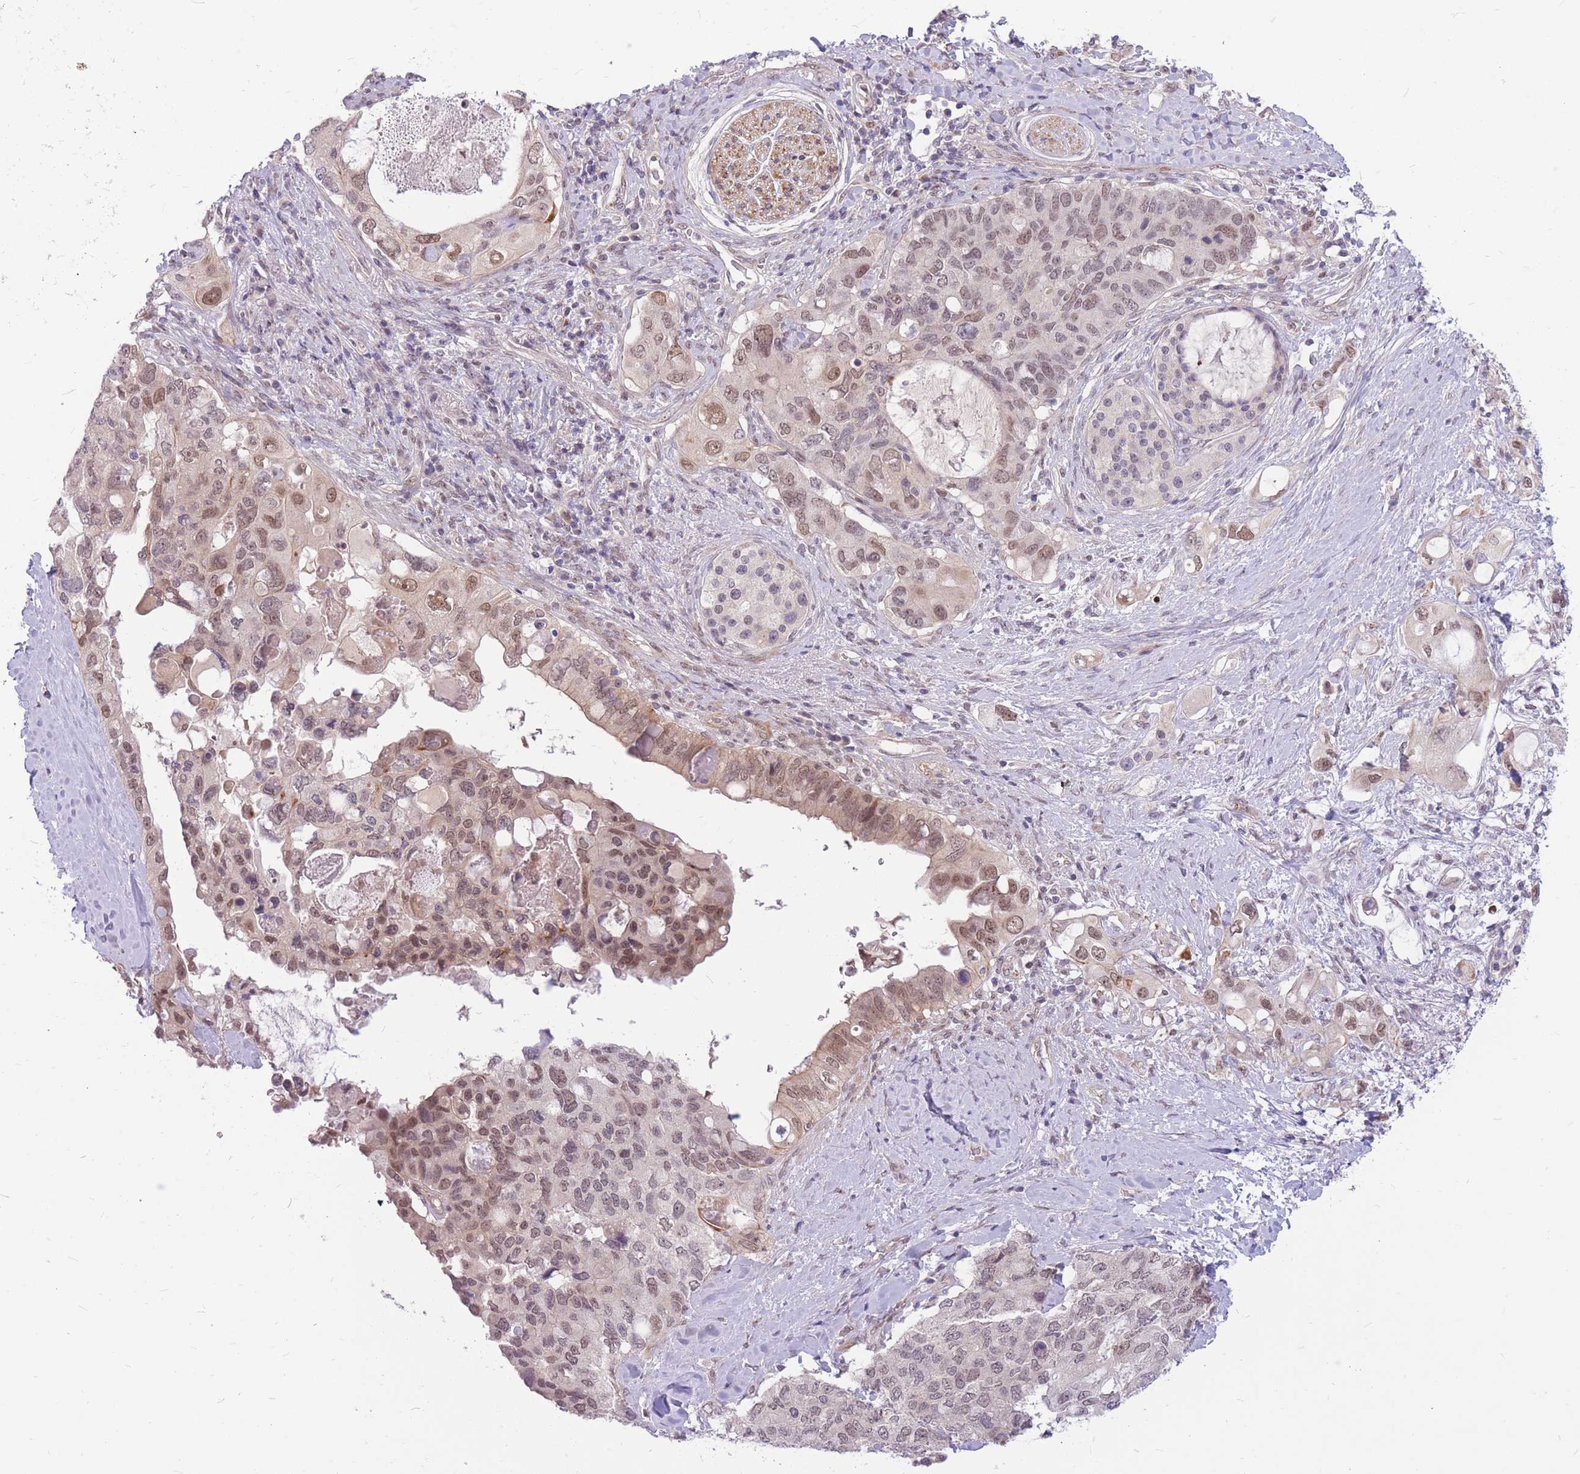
{"staining": {"intensity": "weak", "quantity": "25%-75%", "location": "cytoplasmic/membranous,nuclear"}, "tissue": "pancreatic cancer", "cell_type": "Tumor cells", "image_type": "cancer", "snomed": [{"axis": "morphology", "description": "Adenocarcinoma, NOS"}, {"axis": "topography", "description": "Pancreas"}], "caption": "This is an image of immunohistochemistry staining of pancreatic cancer (adenocarcinoma), which shows weak positivity in the cytoplasmic/membranous and nuclear of tumor cells.", "gene": "ERCC2", "patient": {"sex": "female", "age": 56}}